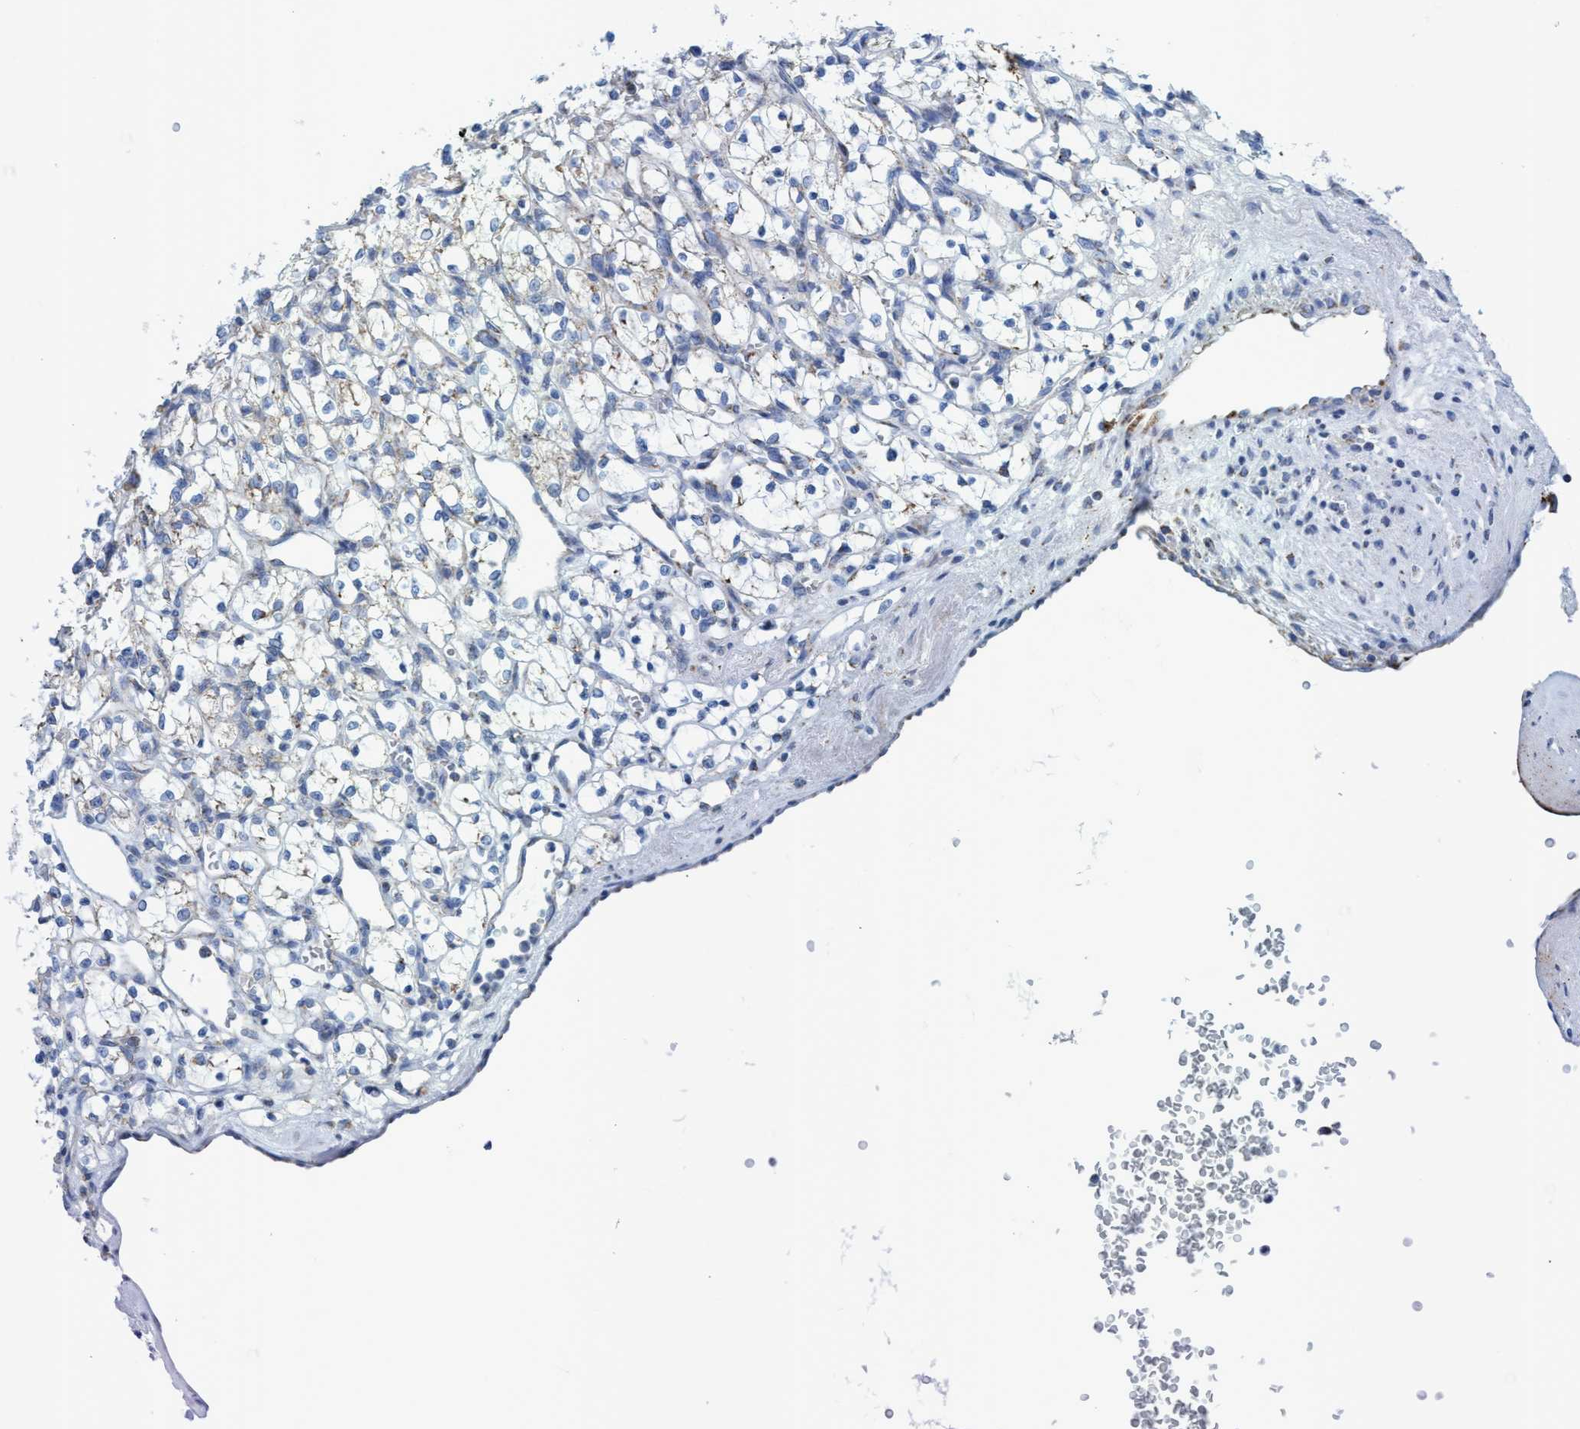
{"staining": {"intensity": "negative", "quantity": "none", "location": "none"}, "tissue": "renal cancer", "cell_type": "Tumor cells", "image_type": "cancer", "snomed": [{"axis": "morphology", "description": "Adenocarcinoma, NOS"}, {"axis": "topography", "description": "Kidney"}], "caption": "Protein analysis of renal cancer demonstrates no significant staining in tumor cells.", "gene": "GGA3", "patient": {"sex": "female", "age": 69}}